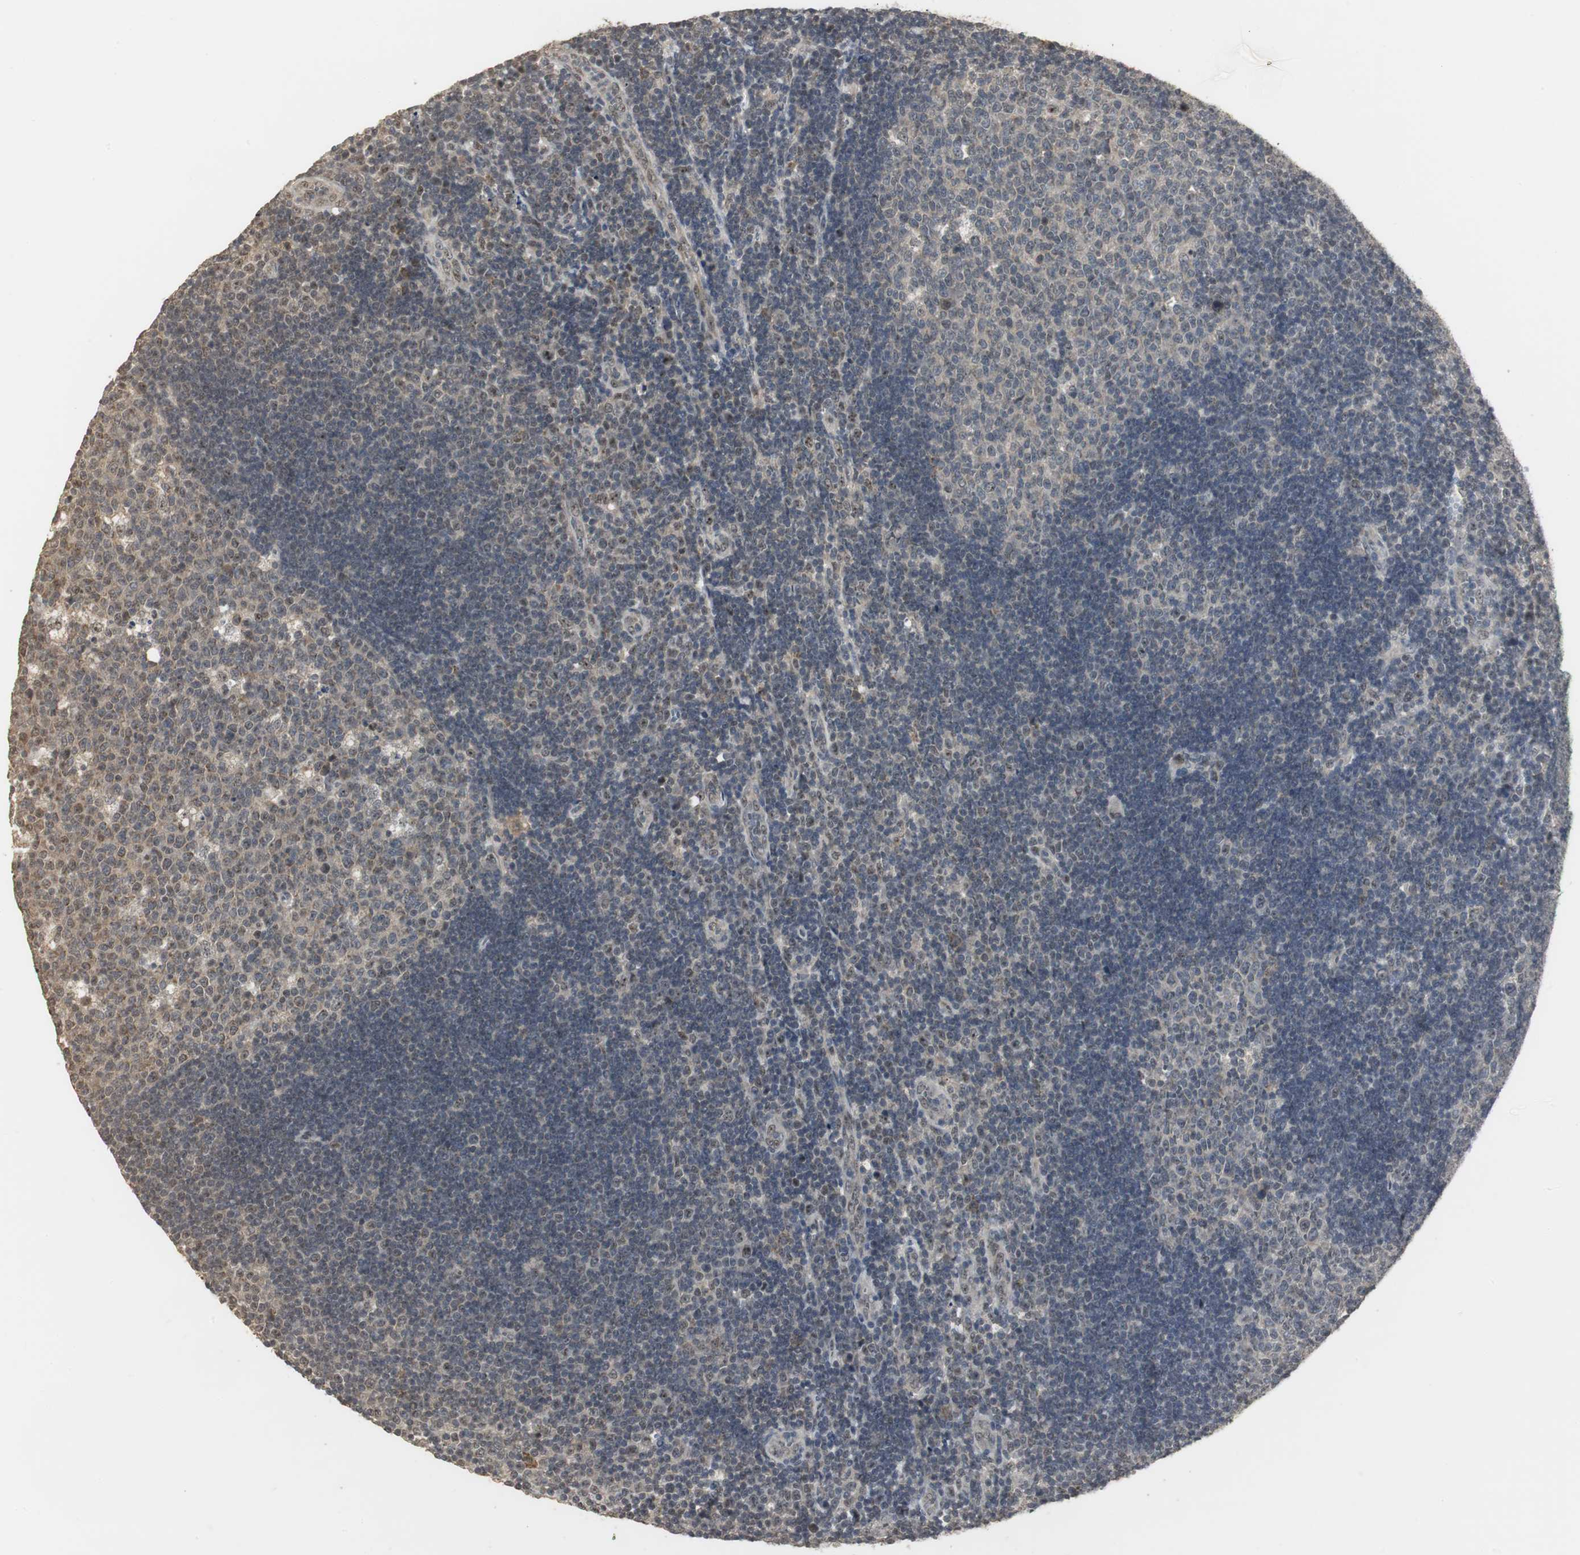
{"staining": {"intensity": "moderate", "quantity": "<25%", "location": "cytoplasmic/membranous,nuclear"}, "tissue": "lymph node", "cell_type": "Germinal center cells", "image_type": "normal", "snomed": [{"axis": "morphology", "description": "Normal tissue, NOS"}, {"axis": "topography", "description": "Lymph node"}, {"axis": "topography", "description": "Salivary gland"}], "caption": "Protein staining shows moderate cytoplasmic/membranous,nuclear staining in approximately <25% of germinal center cells in unremarkable lymph node.", "gene": "ELOA", "patient": {"sex": "male", "age": 8}}